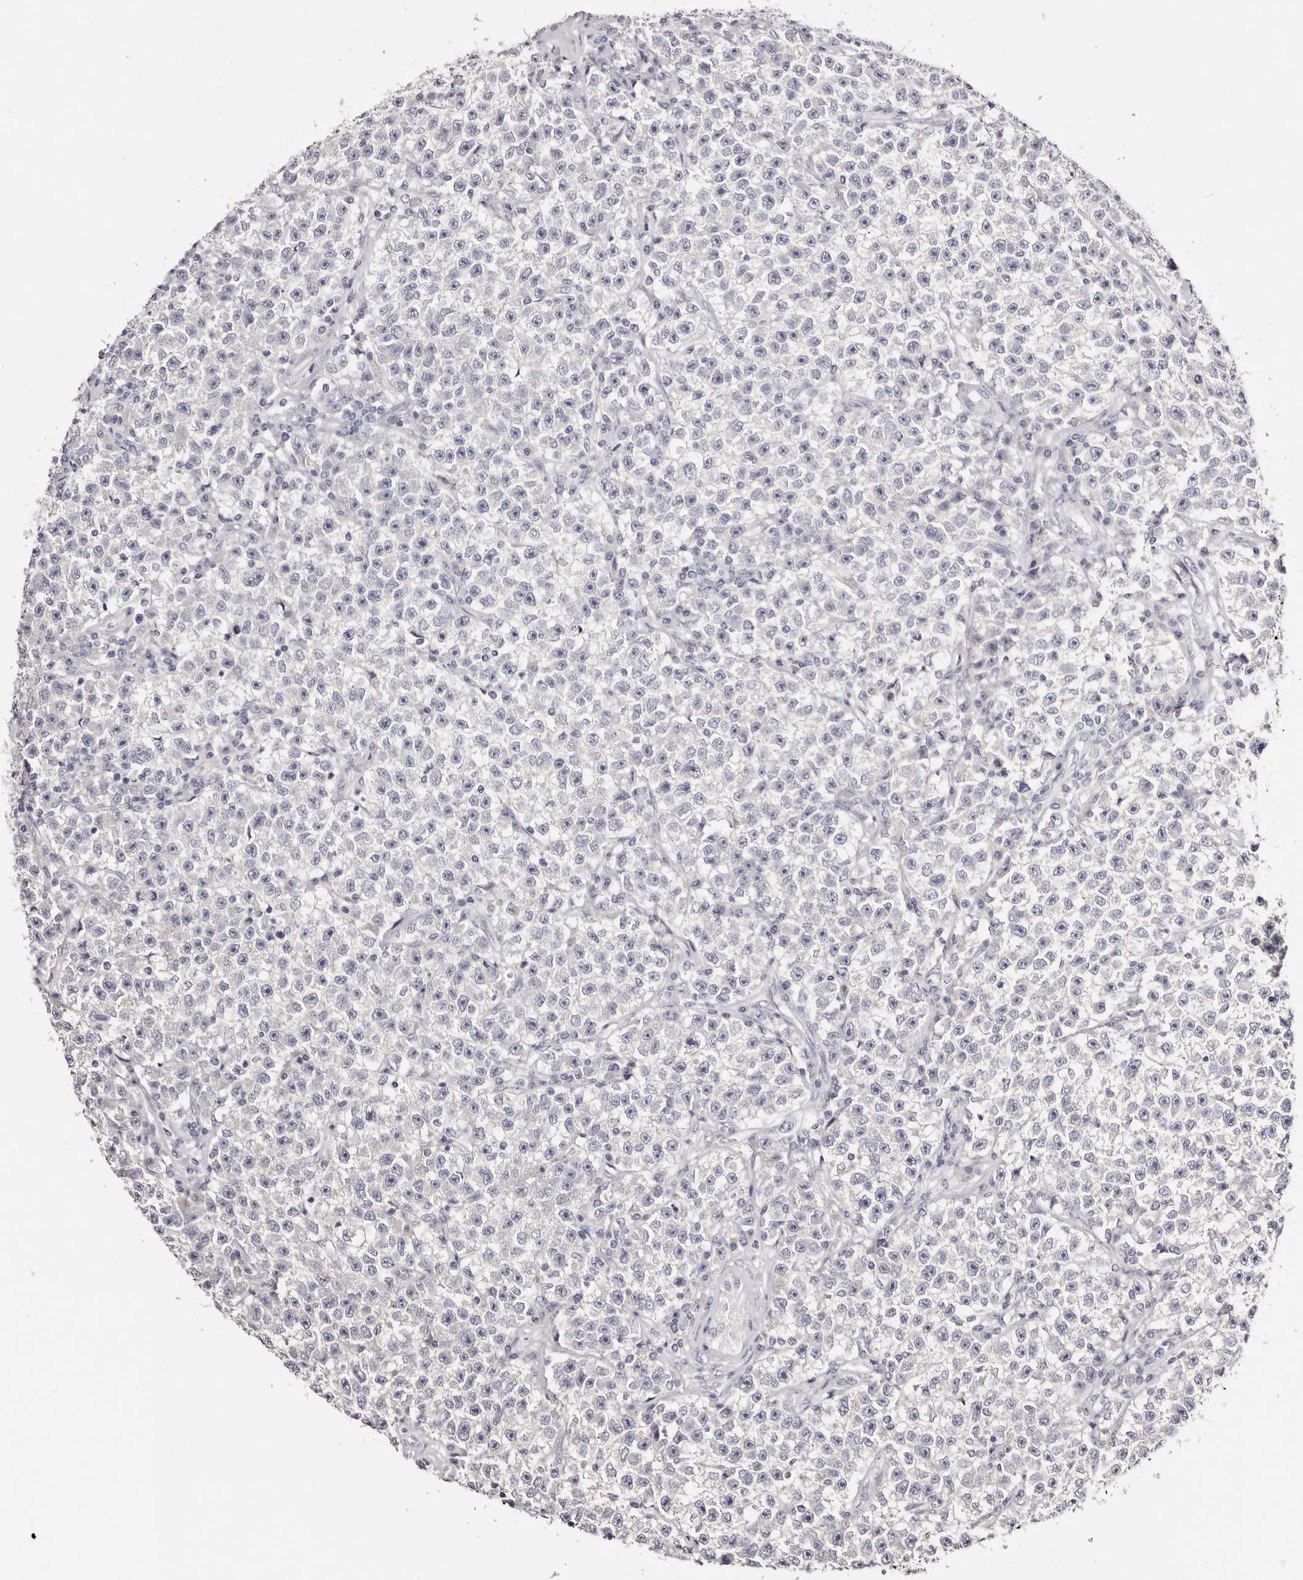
{"staining": {"intensity": "negative", "quantity": "none", "location": "none"}, "tissue": "testis cancer", "cell_type": "Tumor cells", "image_type": "cancer", "snomed": [{"axis": "morphology", "description": "Seminoma, NOS"}, {"axis": "topography", "description": "Testis"}], "caption": "A high-resolution histopathology image shows immunohistochemistry (IHC) staining of testis cancer, which displays no significant staining in tumor cells.", "gene": "ROM1", "patient": {"sex": "male", "age": 22}}